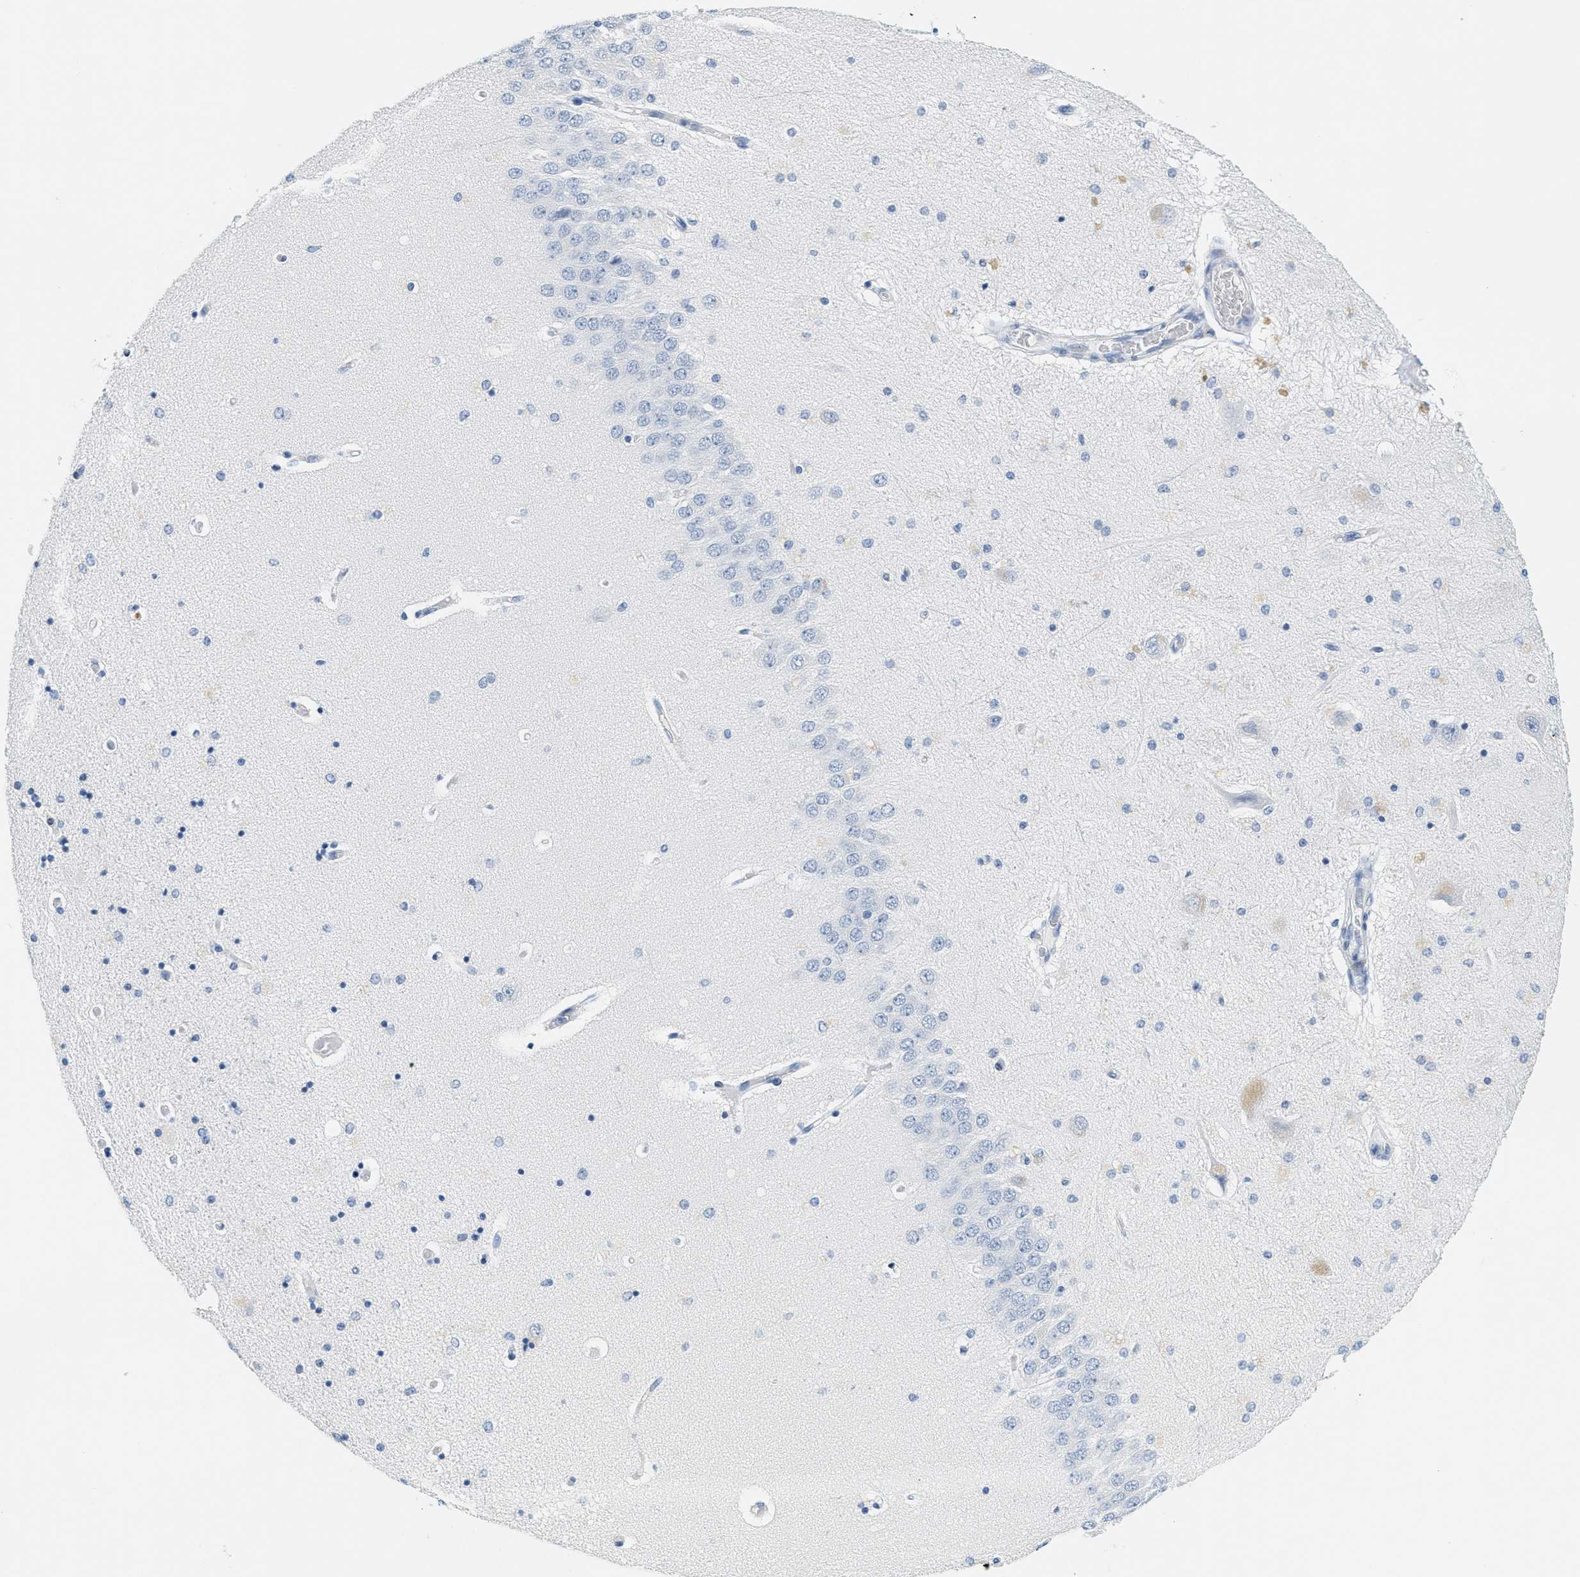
{"staining": {"intensity": "negative", "quantity": "none", "location": "none"}, "tissue": "hippocampus", "cell_type": "Glial cells", "image_type": "normal", "snomed": [{"axis": "morphology", "description": "Normal tissue, NOS"}, {"axis": "topography", "description": "Hippocampus"}], "caption": "Immunohistochemistry (IHC) of unremarkable hippocampus demonstrates no expression in glial cells.", "gene": "LCN2", "patient": {"sex": "female", "age": 54}}